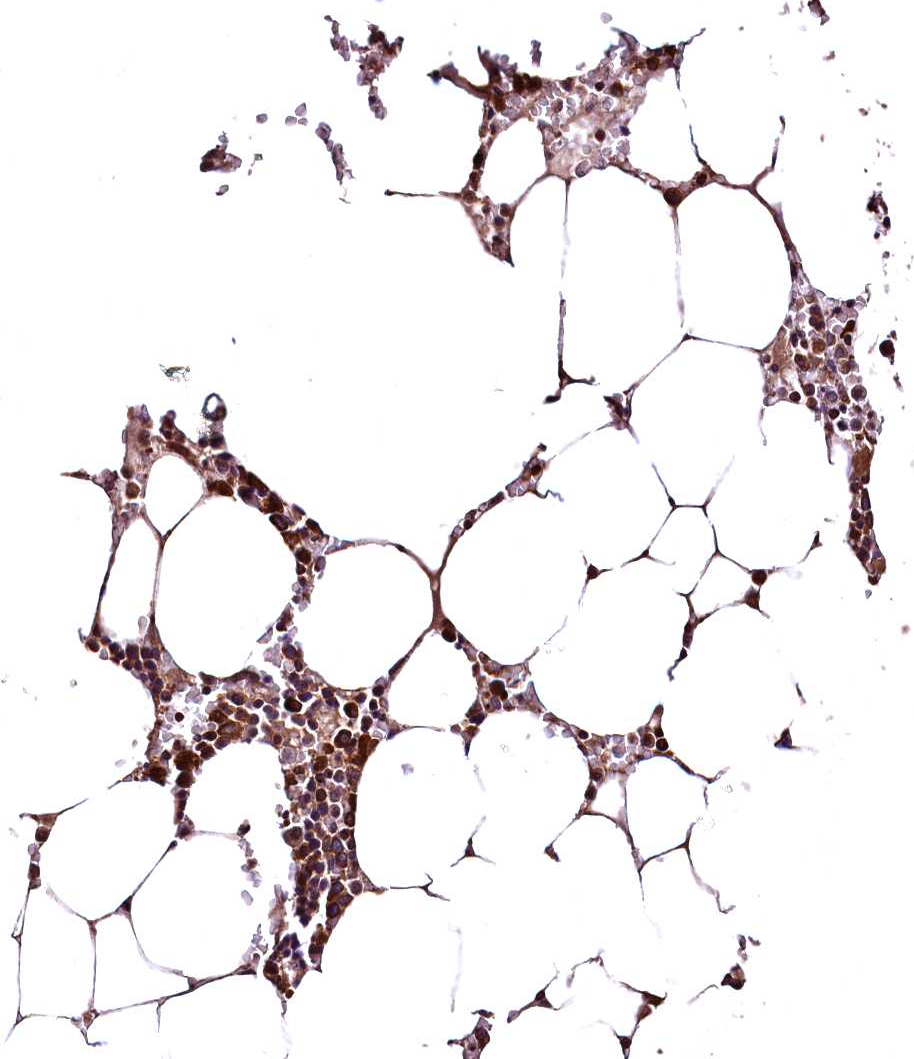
{"staining": {"intensity": "strong", "quantity": ">75%", "location": "cytoplasmic/membranous"}, "tissue": "bone marrow", "cell_type": "Hematopoietic cells", "image_type": "normal", "snomed": [{"axis": "morphology", "description": "Normal tissue, NOS"}, {"axis": "topography", "description": "Bone marrow"}], "caption": "Strong cytoplasmic/membranous staining for a protein is seen in about >75% of hematopoietic cells of normal bone marrow using immunohistochemistry (IHC).", "gene": "LRSAM1", "patient": {"sex": "male", "age": 70}}